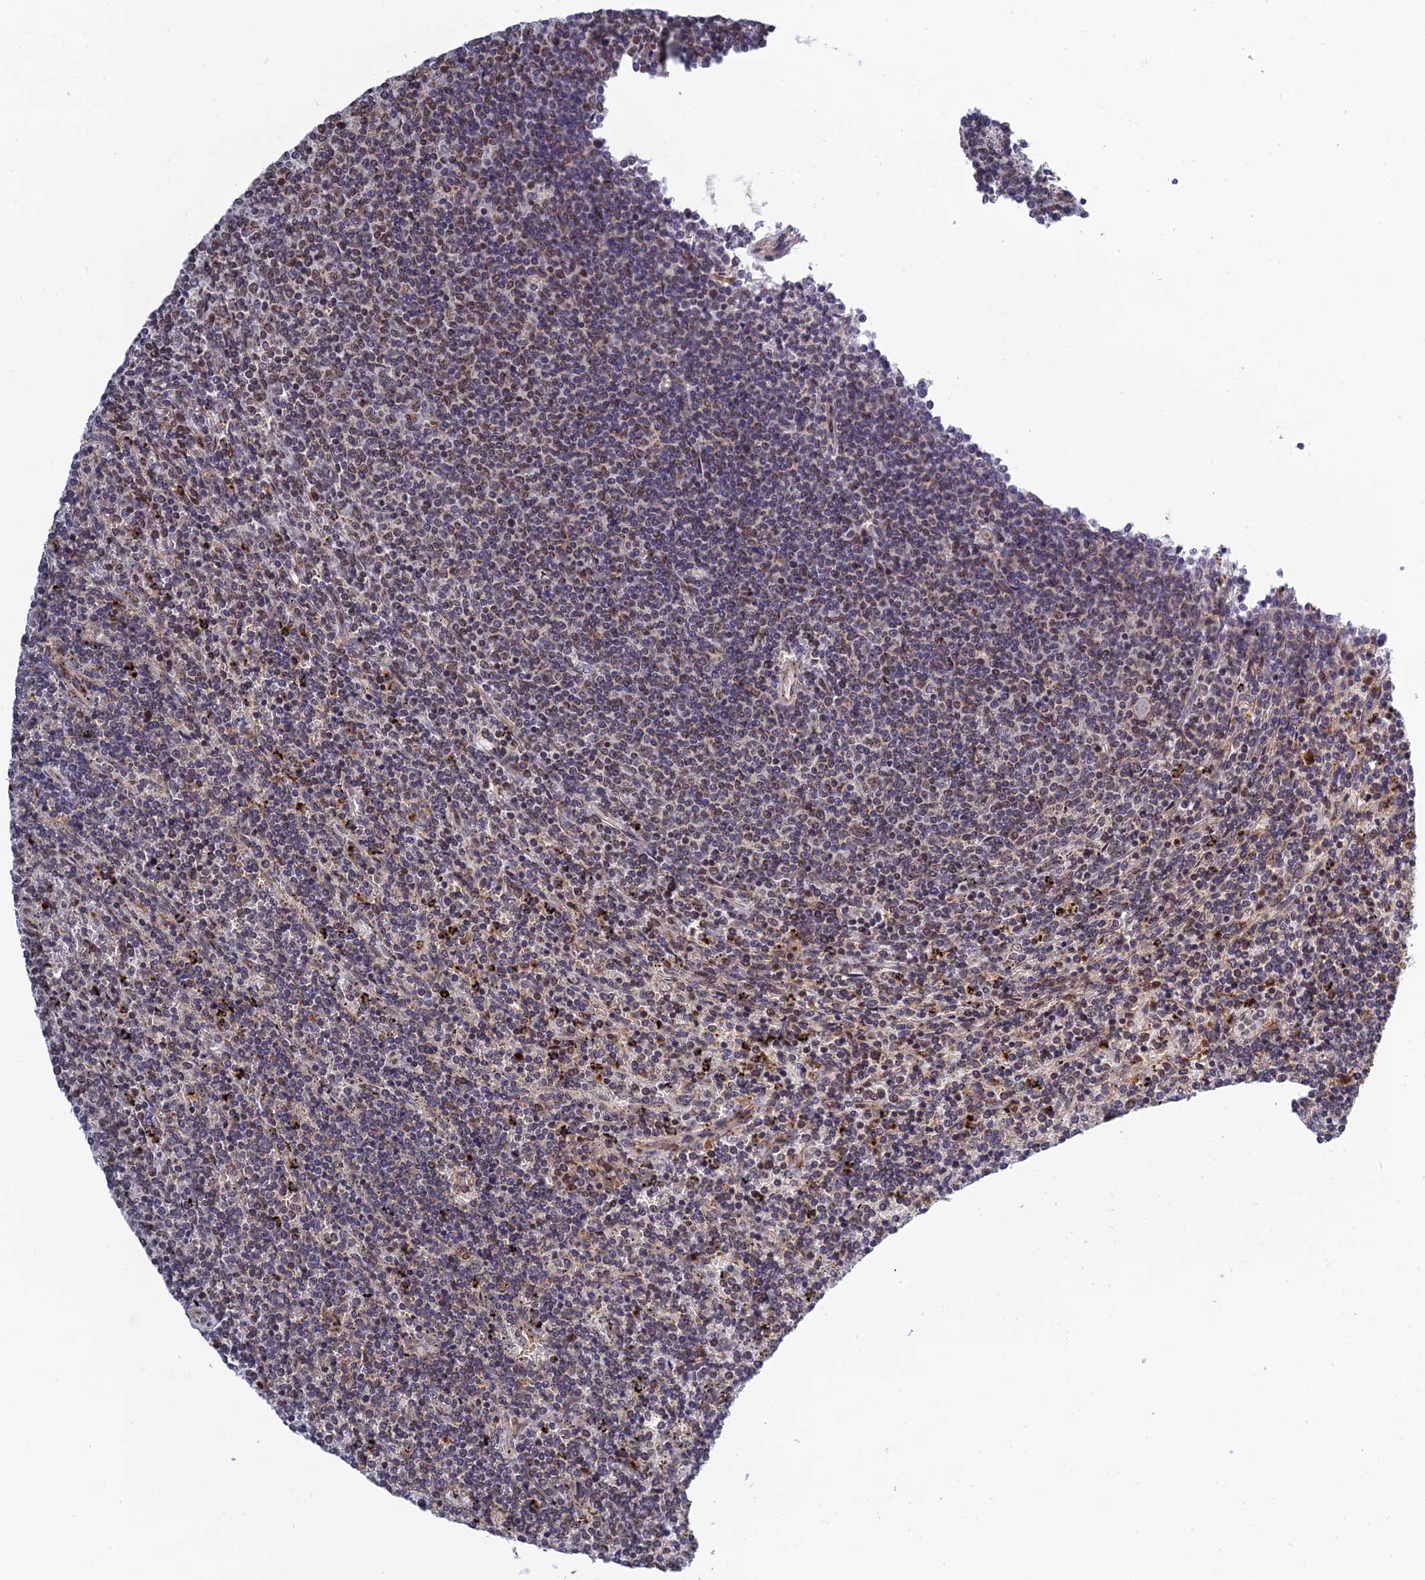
{"staining": {"intensity": "weak", "quantity": "25%-75%", "location": "nuclear"}, "tissue": "lymphoma", "cell_type": "Tumor cells", "image_type": "cancer", "snomed": [{"axis": "morphology", "description": "Malignant lymphoma, non-Hodgkin's type, Low grade"}, {"axis": "topography", "description": "Spleen"}], "caption": "Tumor cells demonstrate low levels of weak nuclear staining in approximately 25%-75% of cells in human lymphoma.", "gene": "REXO1", "patient": {"sex": "female", "age": 50}}